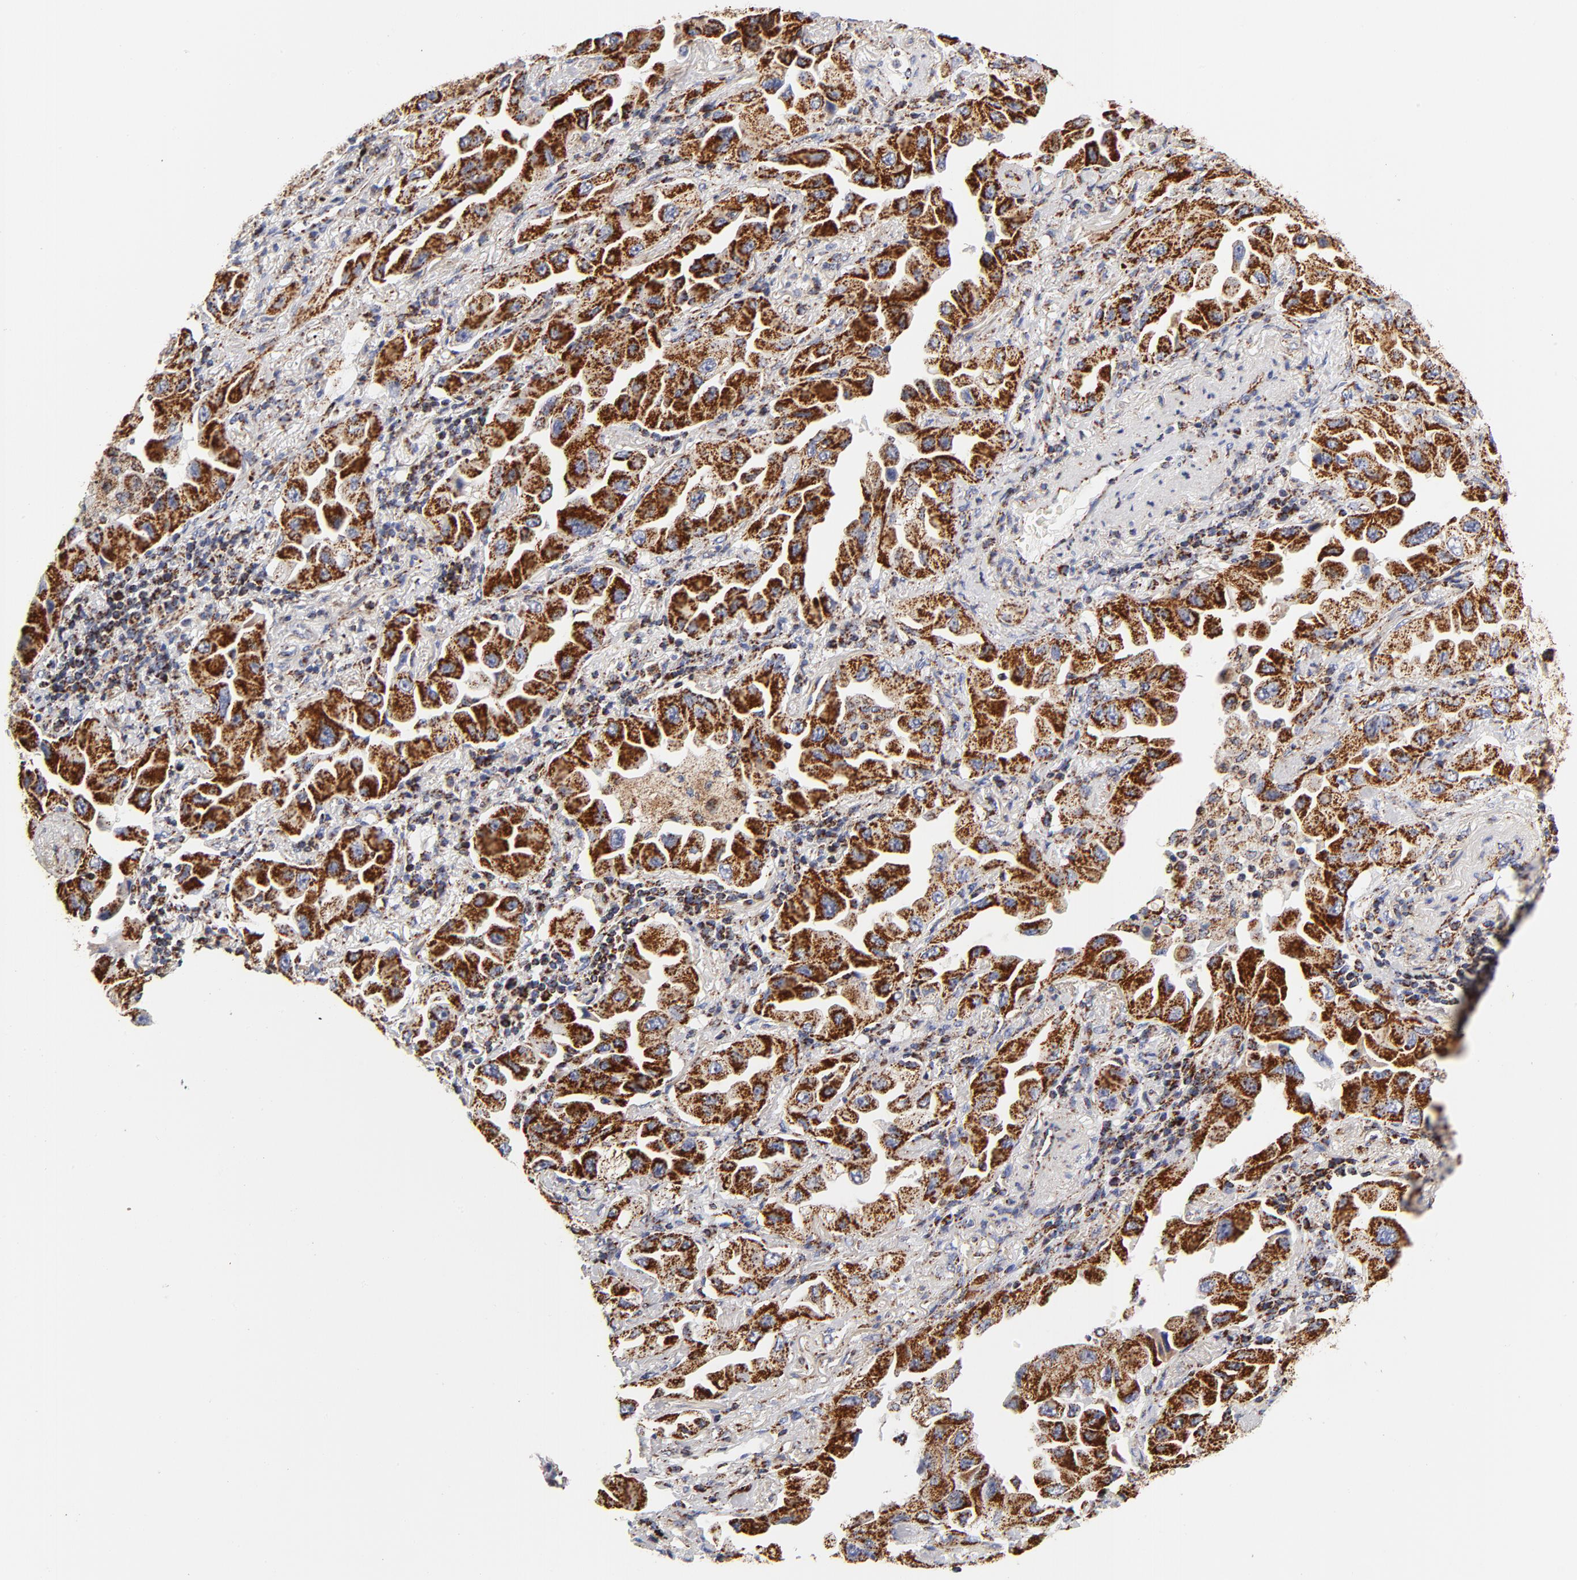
{"staining": {"intensity": "strong", "quantity": ">75%", "location": "cytoplasmic/membranous"}, "tissue": "lung cancer", "cell_type": "Tumor cells", "image_type": "cancer", "snomed": [{"axis": "morphology", "description": "Adenocarcinoma, NOS"}, {"axis": "topography", "description": "Lung"}], "caption": "Human lung adenocarcinoma stained with a protein marker exhibits strong staining in tumor cells.", "gene": "ECHS1", "patient": {"sex": "female", "age": 65}}